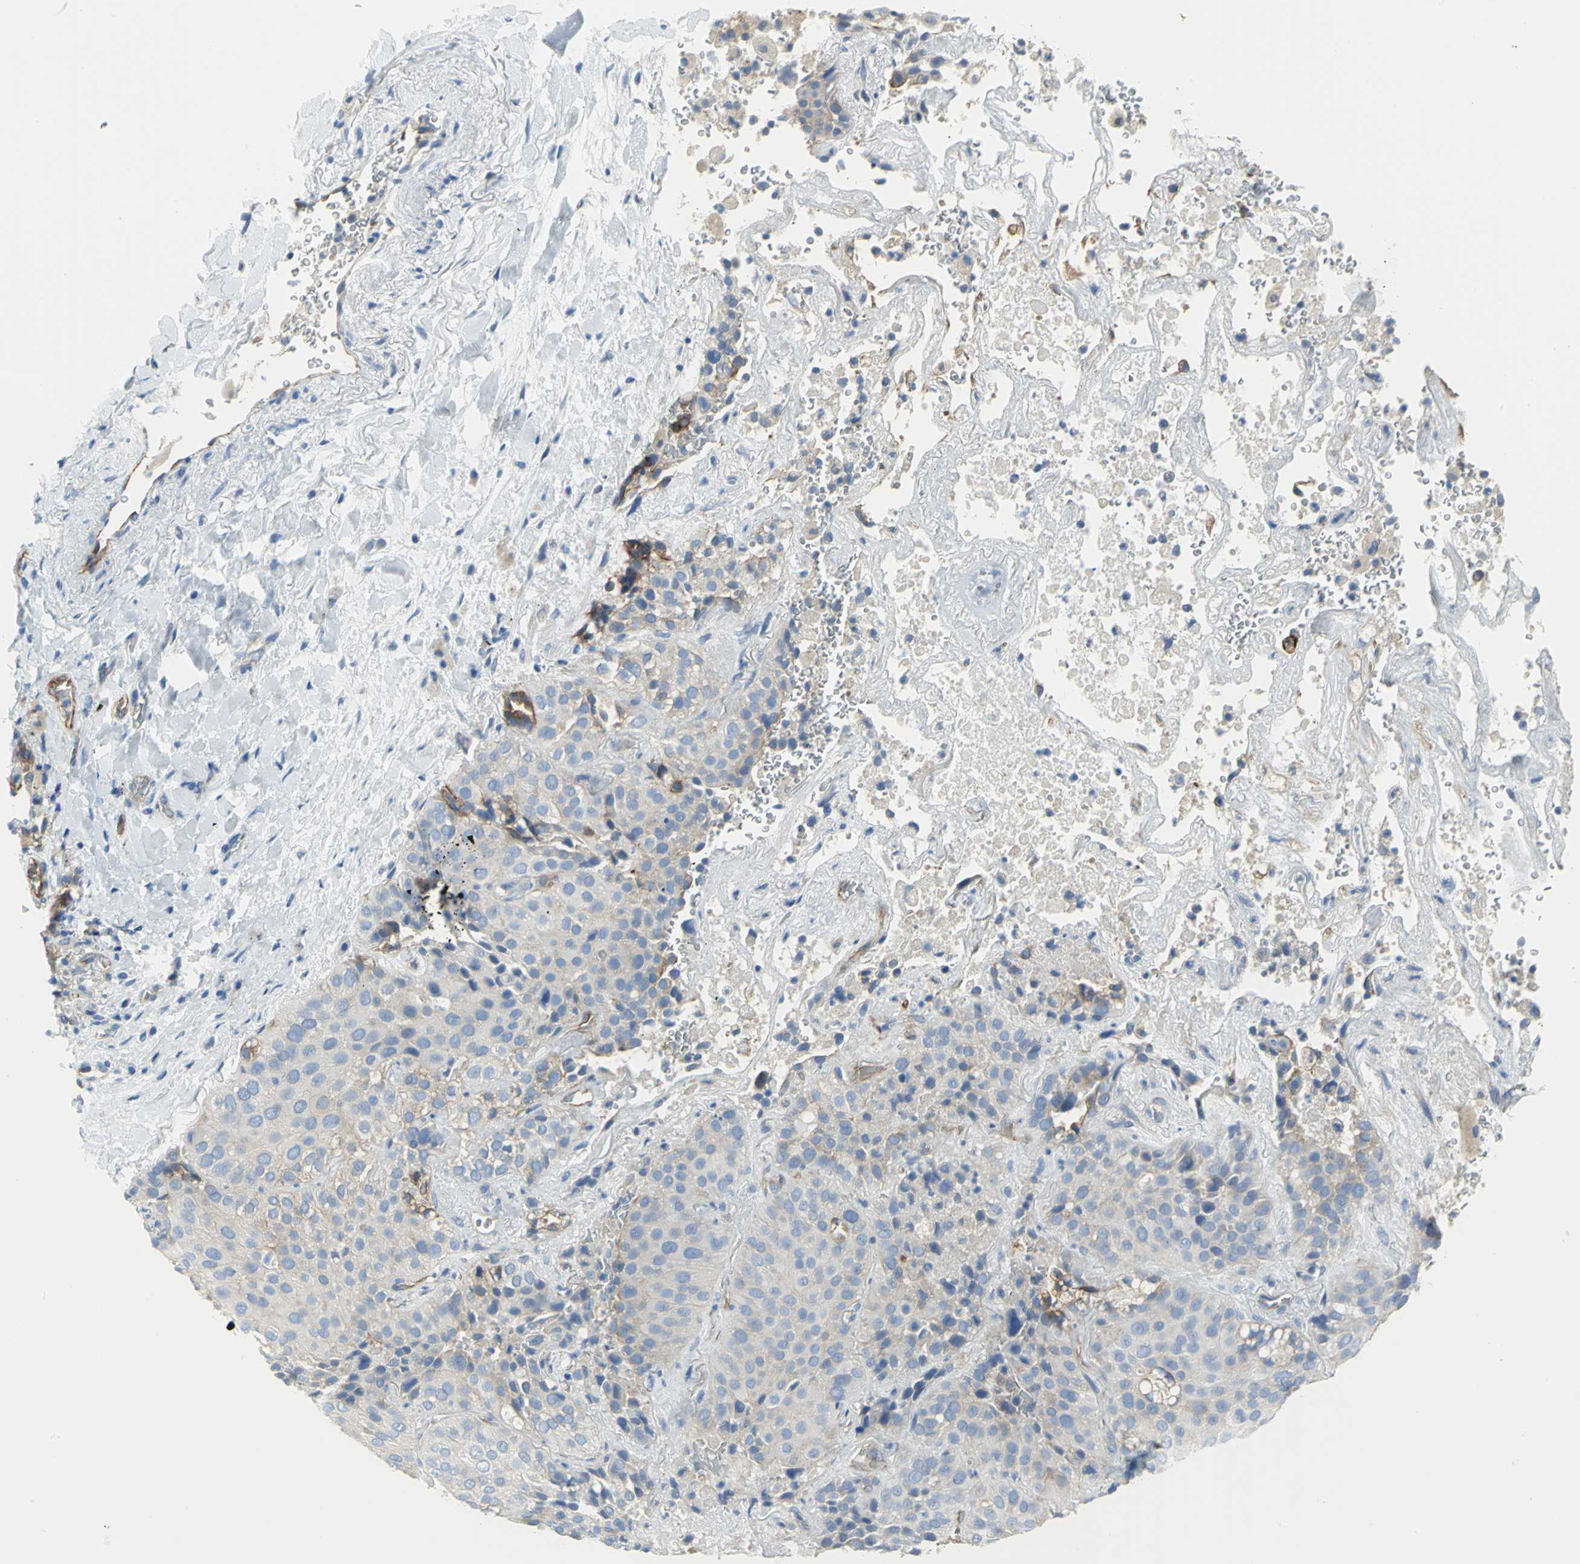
{"staining": {"intensity": "weak", "quantity": "25%-75%", "location": "cytoplasmic/membranous"}, "tissue": "lung cancer", "cell_type": "Tumor cells", "image_type": "cancer", "snomed": [{"axis": "morphology", "description": "Squamous cell carcinoma, NOS"}, {"axis": "topography", "description": "Lung"}], "caption": "An image showing weak cytoplasmic/membranous positivity in about 25%-75% of tumor cells in lung squamous cell carcinoma, as visualized by brown immunohistochemical staining.", "gene": "FLNB", "patient": {"sex": "male", "age": 54}}